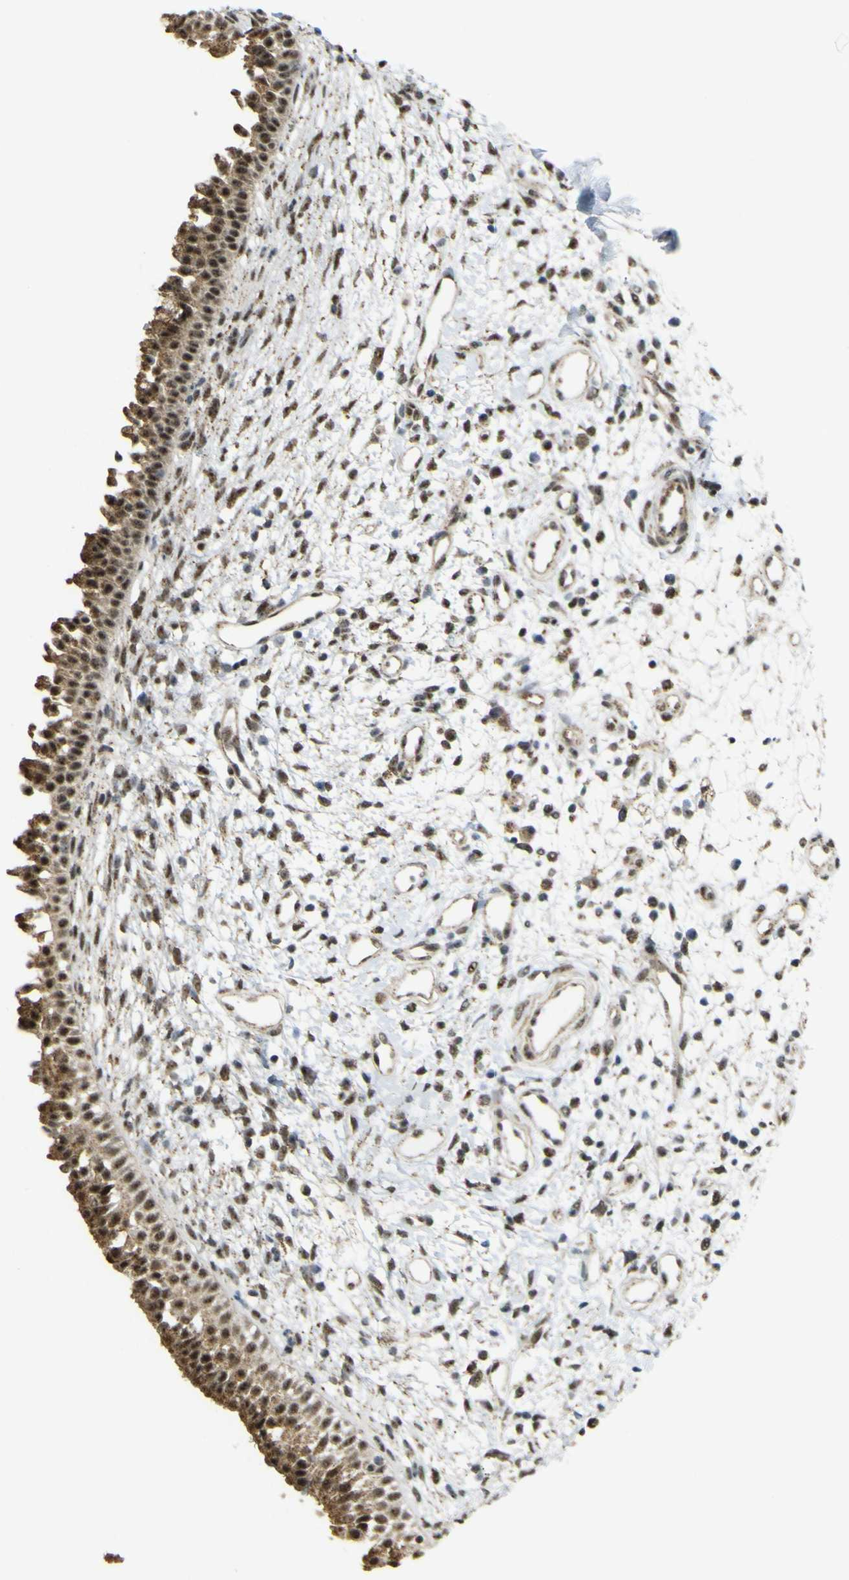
{"staining": {"intensity": "strong", "quantity": ">75%", "location": "cytoplasmic/membranous,nuclear"}, "tissue": "nasopharynx", "cell_type": "Respiratory epithelial cells", "image_type": "normal", "snomed": [{"axis": "morphology", "description": "Normal tissue, NOS"}, {"axis": "topography", "description": "Nasopharynx"}], "caption": "Unremarkable nasopharynx was stained to show a protein in brown. There is high levels of strong cytoplasmic/membranous,nuclear staining in about >75% of respiratory epithelial cells. Immunohistochemistry stains the protein in brown and the nuclei are stained blue.", "gene": "ACBD5", "patient": {"sex": "male", "age": 22}}